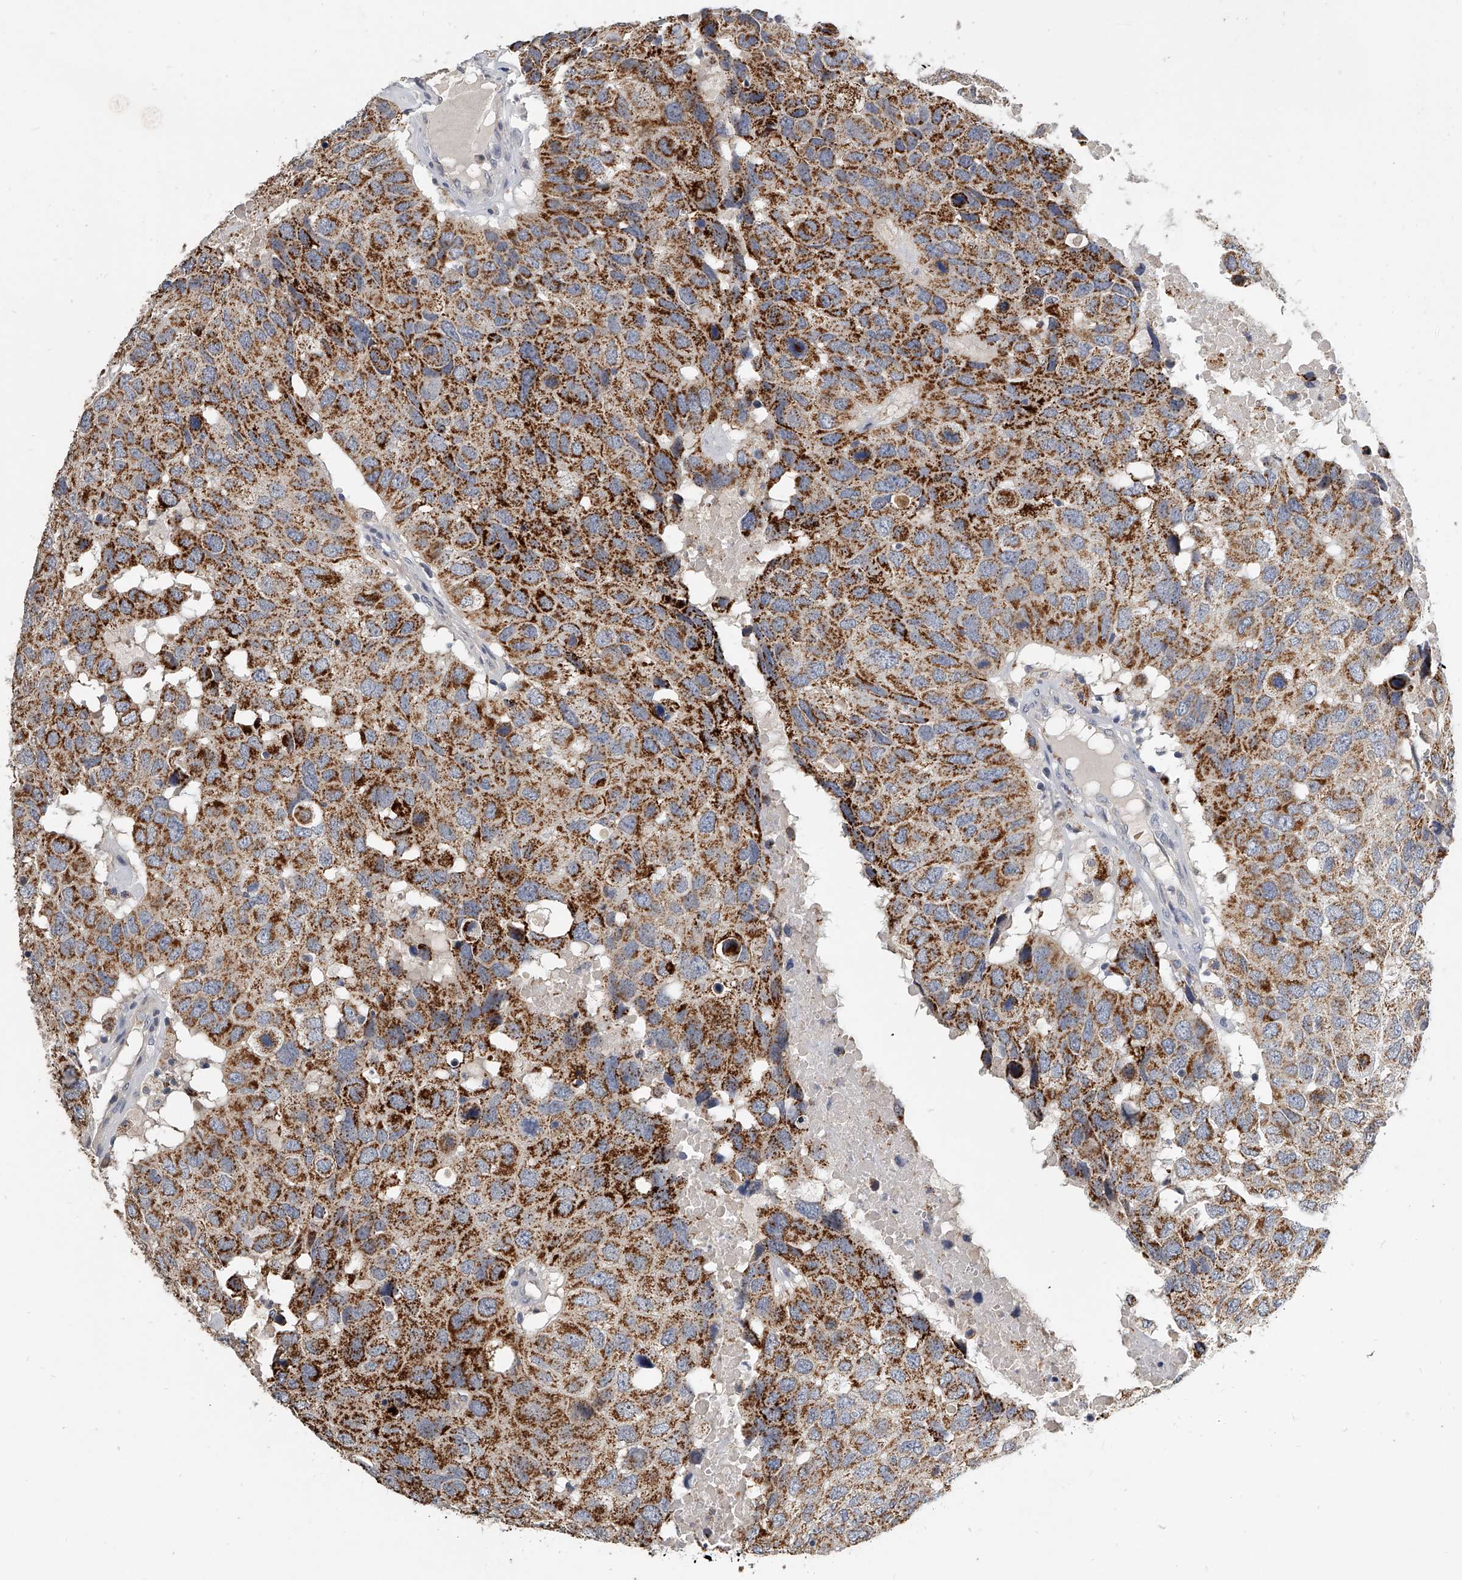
{"staining": {"intensity": "strong", "quantity": ">75%", "location": "cytoplasmic/membranous"}, "tissue": "head and neck cancer", "cell_type": "Tumor cells", "image_type": "cancer", "snomed": [{"axis": "morphology", "description": "Squamous cell carcinoma, NOS"}, {"axis": "topography", "description": "Head-Neck"}], "caption": "IHC (DAB) staining of squamous cell carcinoma (head and neck) exhibits strong cytoplasmic/membranous protein expression in approximately >75% of tumor cells.", "gene": "KLHL7", "patient": {"sex": "male", "age": 66}}